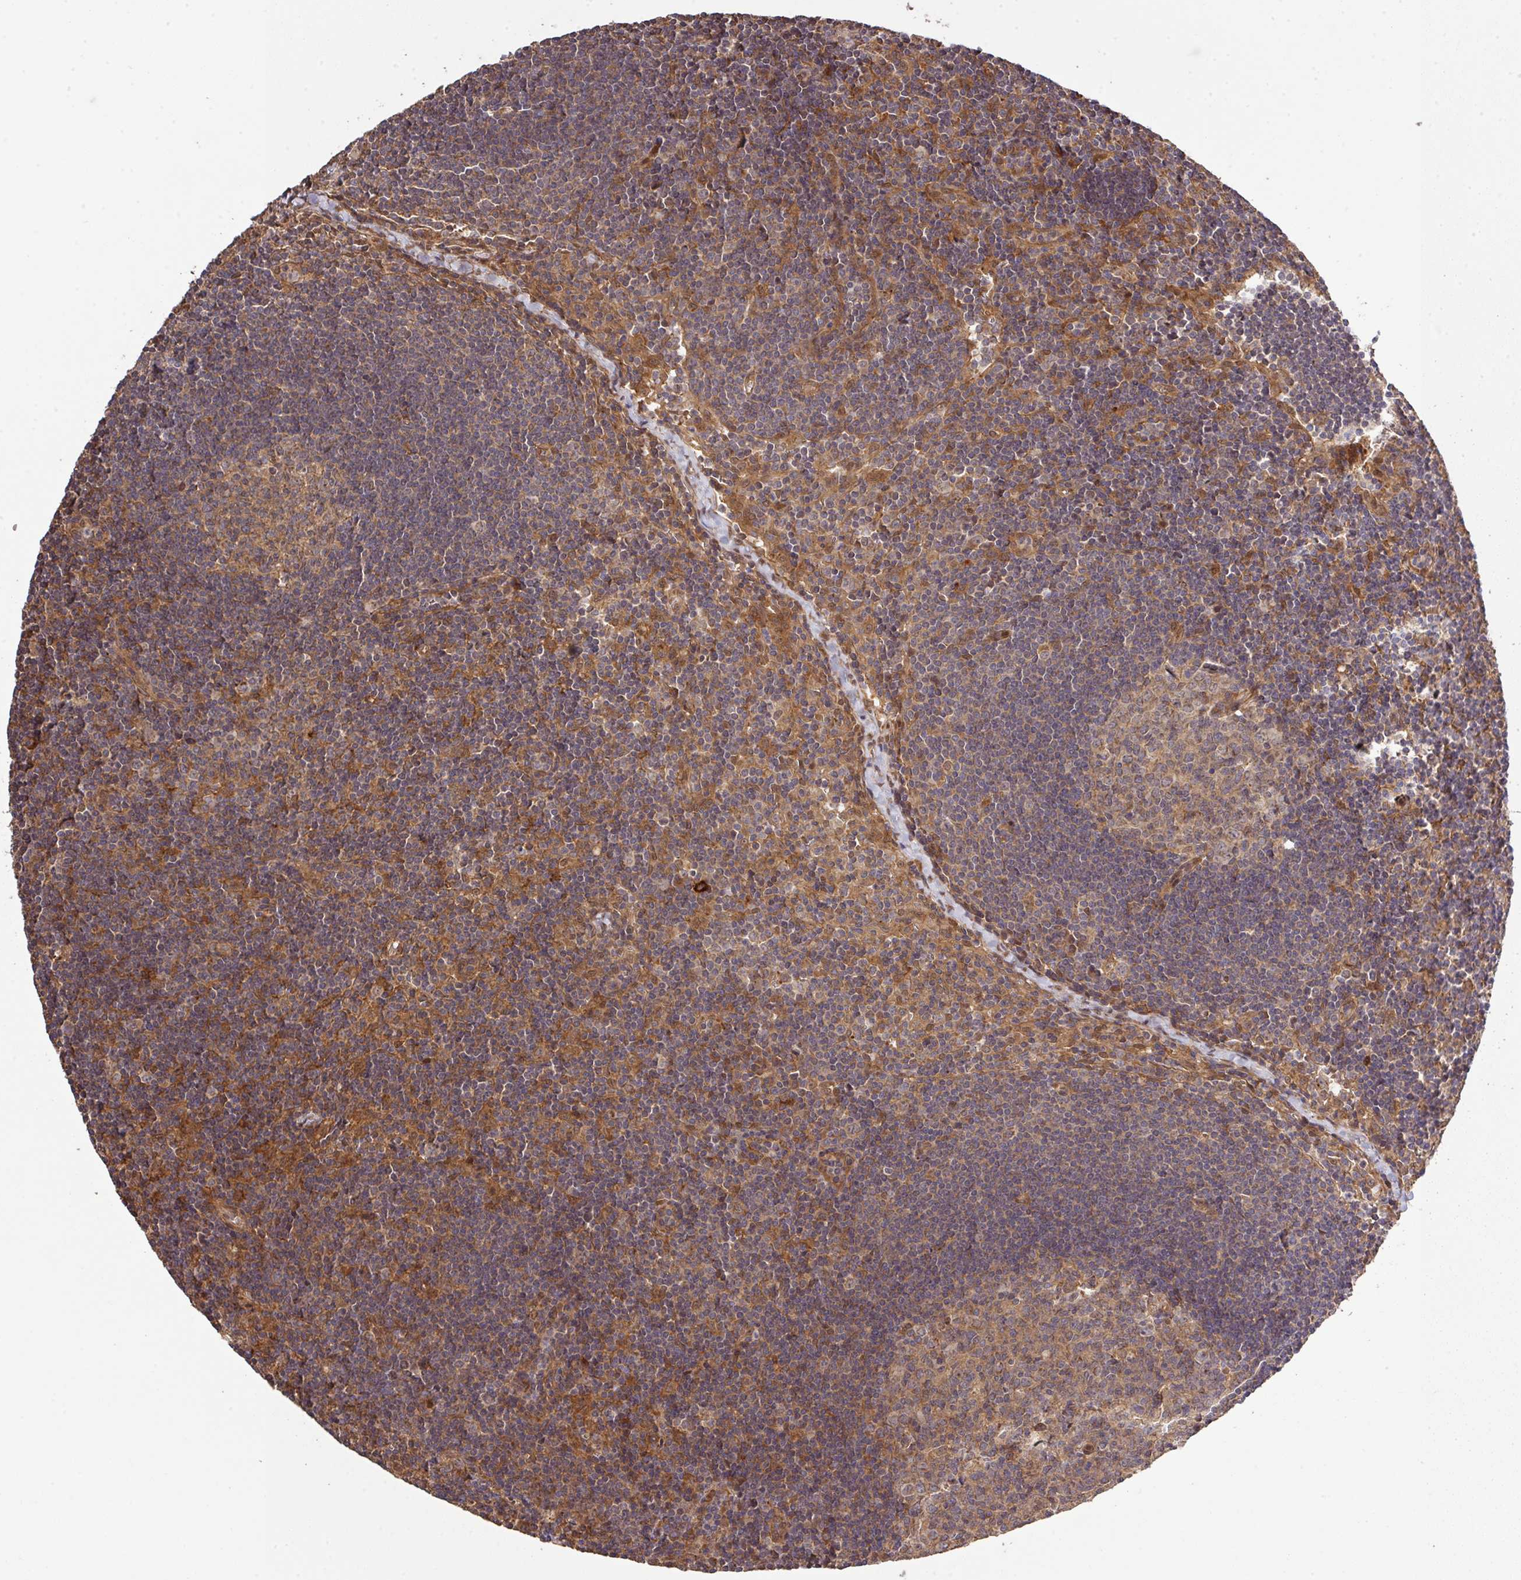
{"staining": {"intensity": "weak", "quantity": "25%-75%", "location": "cytoplasmic/membranous"}, "tissue": "lymph node", "cell_type": "Germinal center cells", "image_type": "normal", "snomed": [{"axis": "morphology", "description": "Normal tissue, NOS"}, {"axis": "topography", "description": "Lymph node"}], "caption": "Weak cytoplasmic/membranous expression for a protein is seen in approximately 25%-75% of germinal center cells of normal lymph node using immunohistochemistry.", "gene": "ARPIN", "patient": {"sex": "female", "age": 29}}